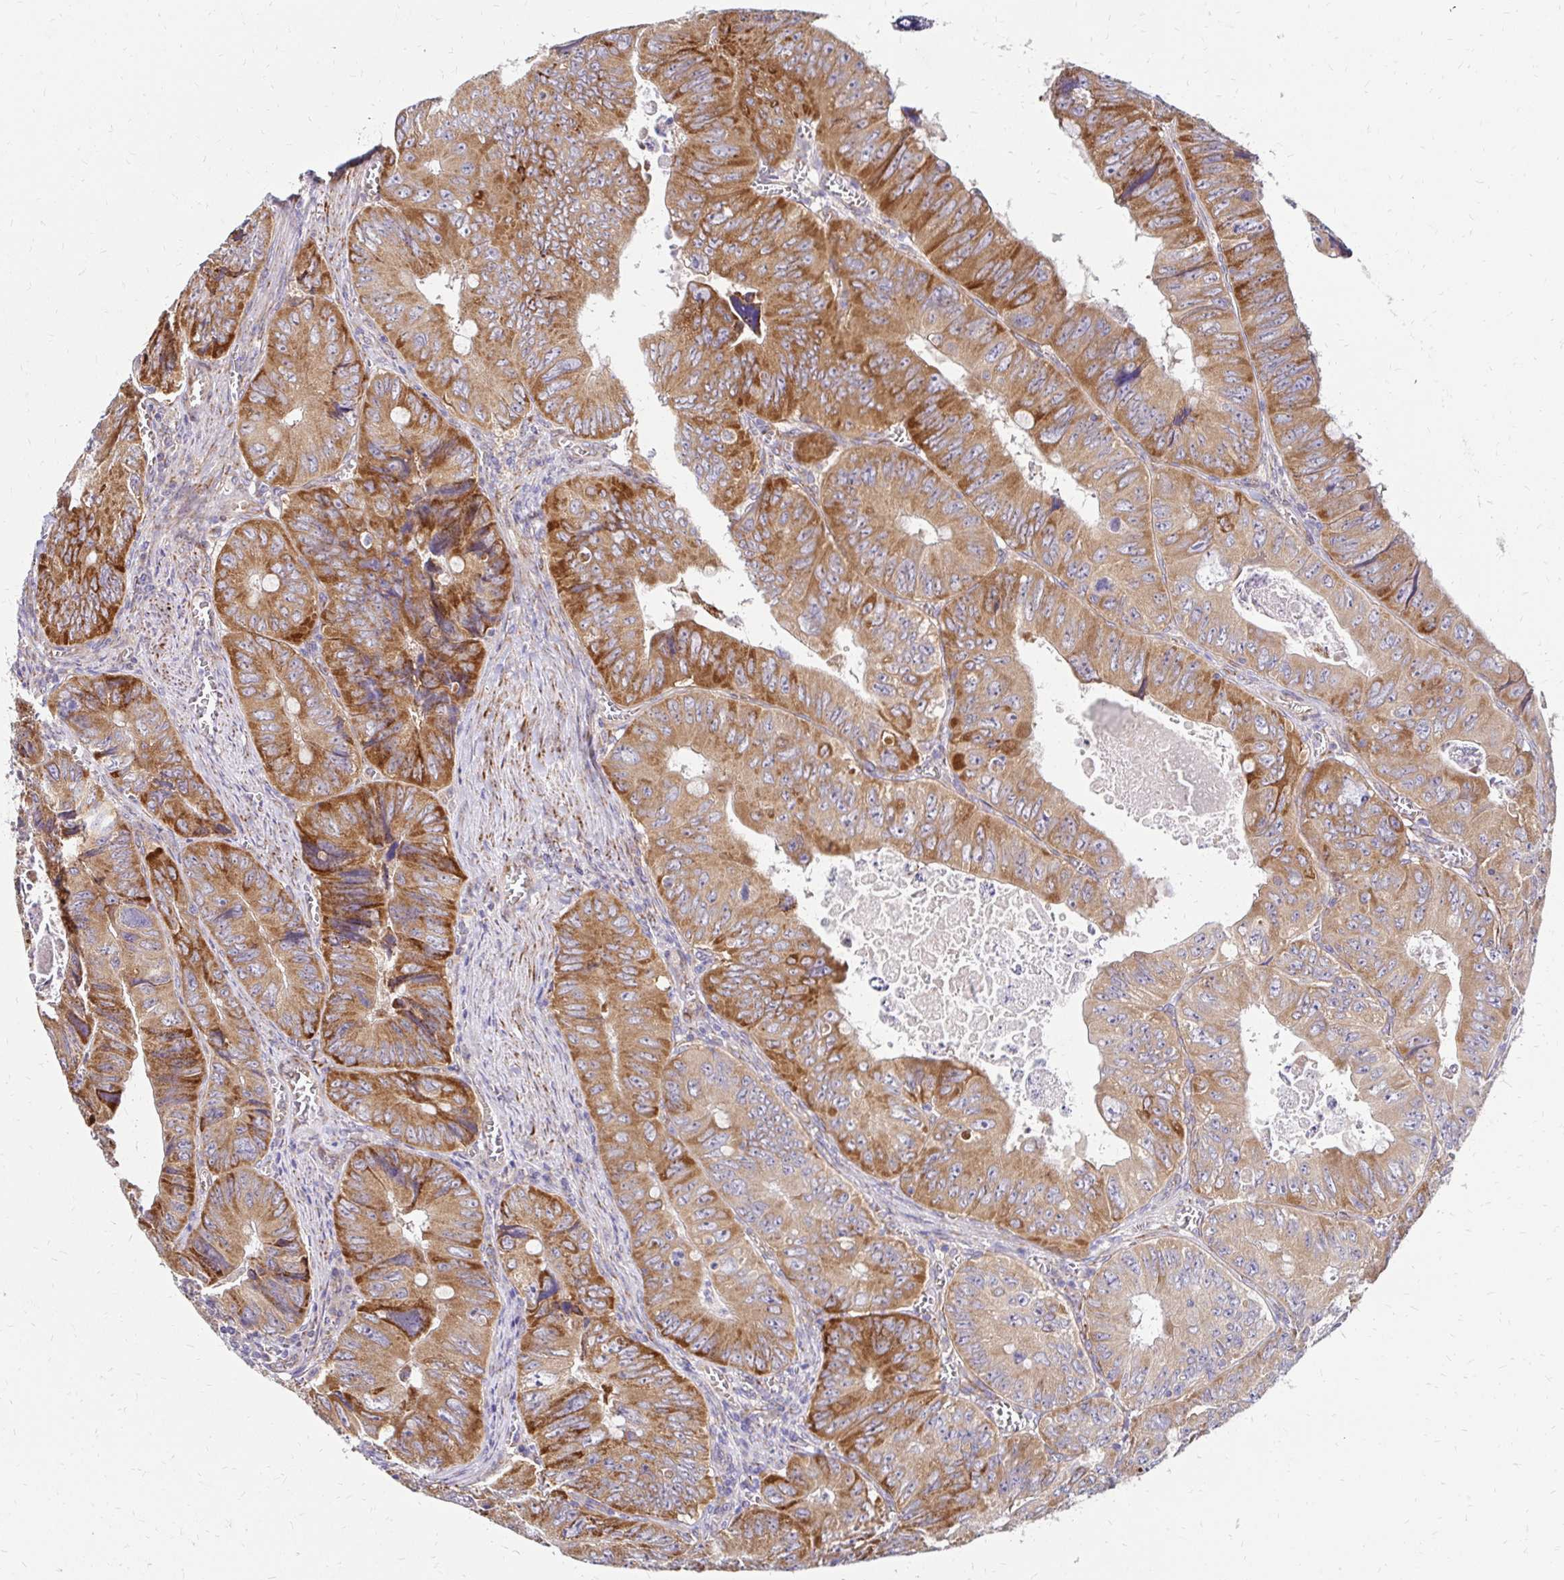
{"staining": {"intensity": "moderate", "quantity": ">75%", "location": "cytoplasmic/membranous"}, "tissue": "colorectal cancer", "cell_type": "Tumor cells", "image_type": "cancer", "snomed": [{"axis": "morphology", "description": "Adenocarcinoma, NOS"}, {"axis": "topography", "description": "Colon"}], "caption": "This is an image of immunohistochemistry (IHC) staining of colorectal adenocarcinoma, which shows moderate staining in the cytoplasmic/membranous of tumor cells.", "gene": "IDUA", "patient": {"sex": "female", "age": 84}}